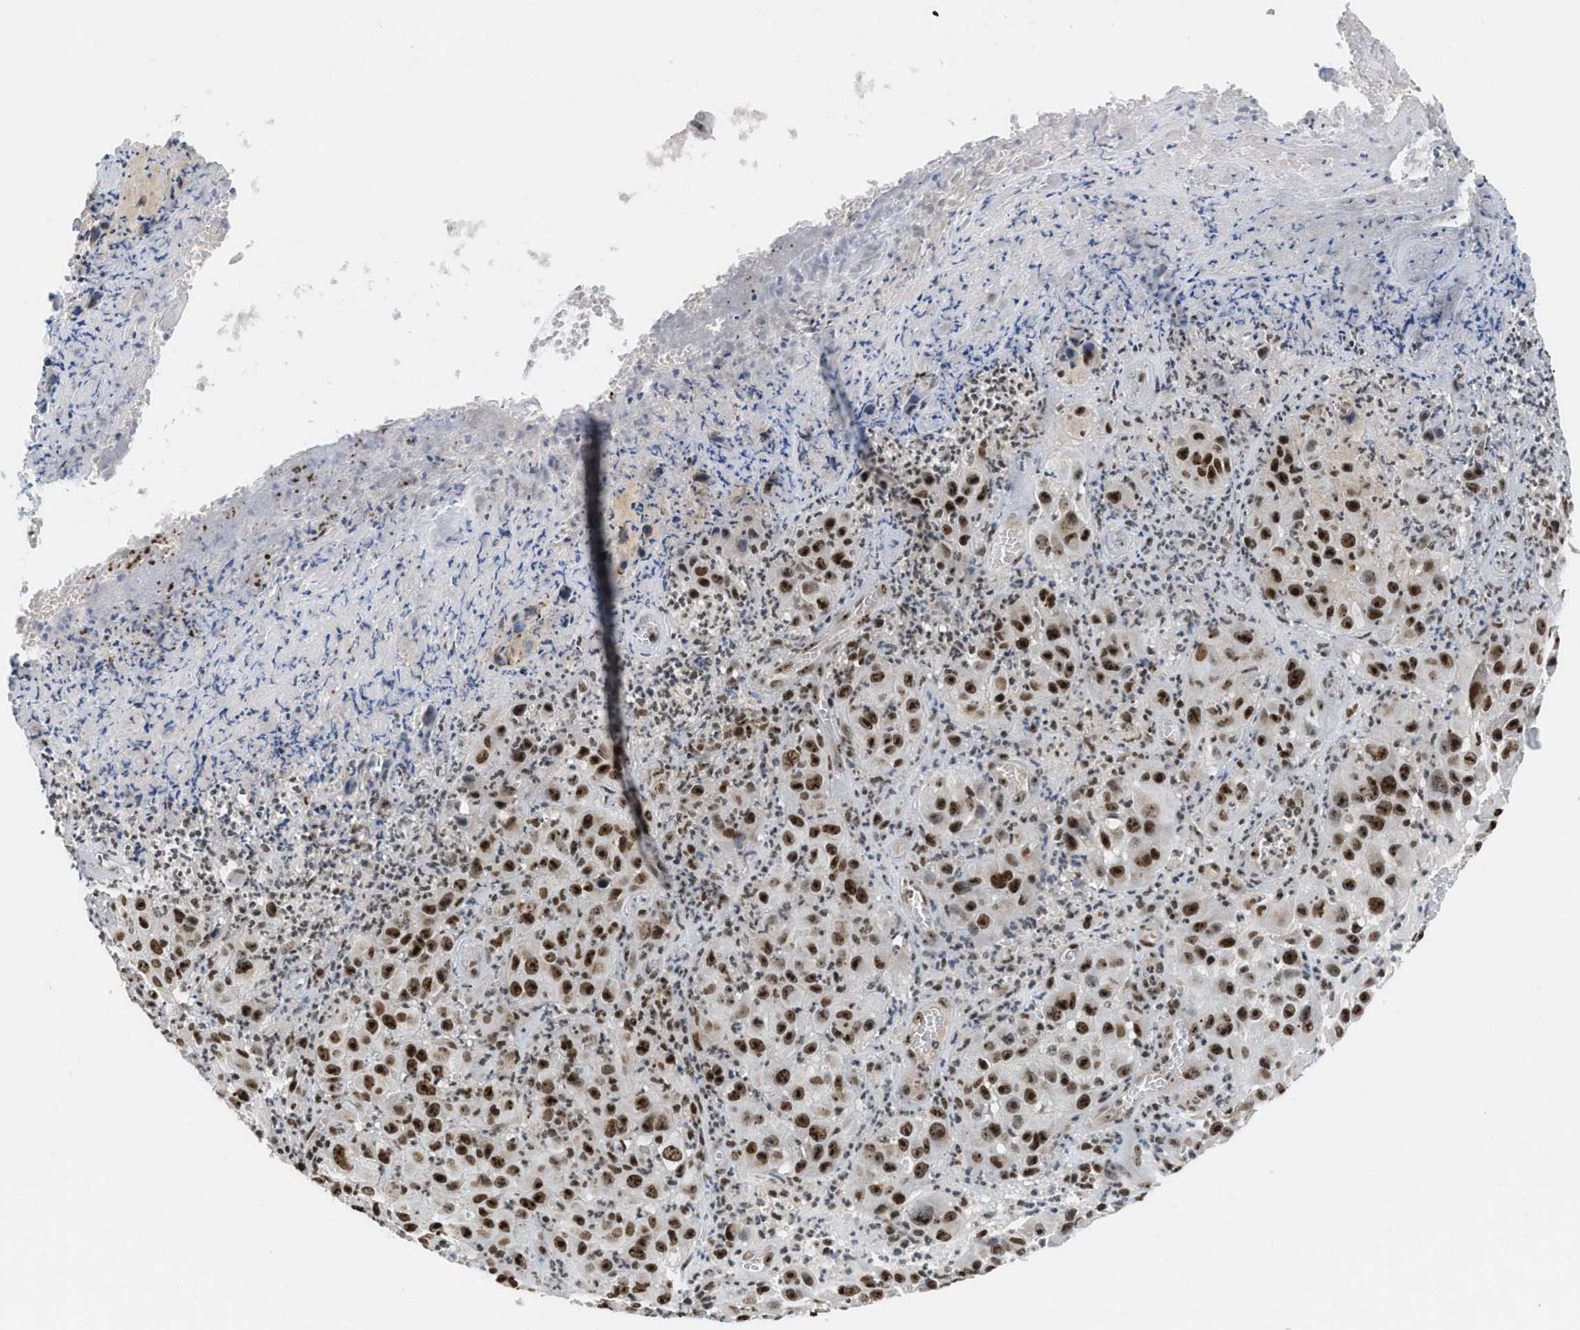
{"staining": {"intensity": "strong", "quantity": ">75%", "location": "nuclear"}, "tissue": "melanoma", "cell_type": "Tumor cells", "image_type": "cancer", "snomed": [{"axis": "morphology", "description": "Malignant melanoma, NOS"}, {"axis": "topography", "description": "Skin"}], "caption": "Melanoma was stained to show a protein in brown. There is high levels of strong nuclear expression in approximately >75% of tumor cells.", "gene": "RAD51B", "patient": {"sex": "female", "age": 21}}